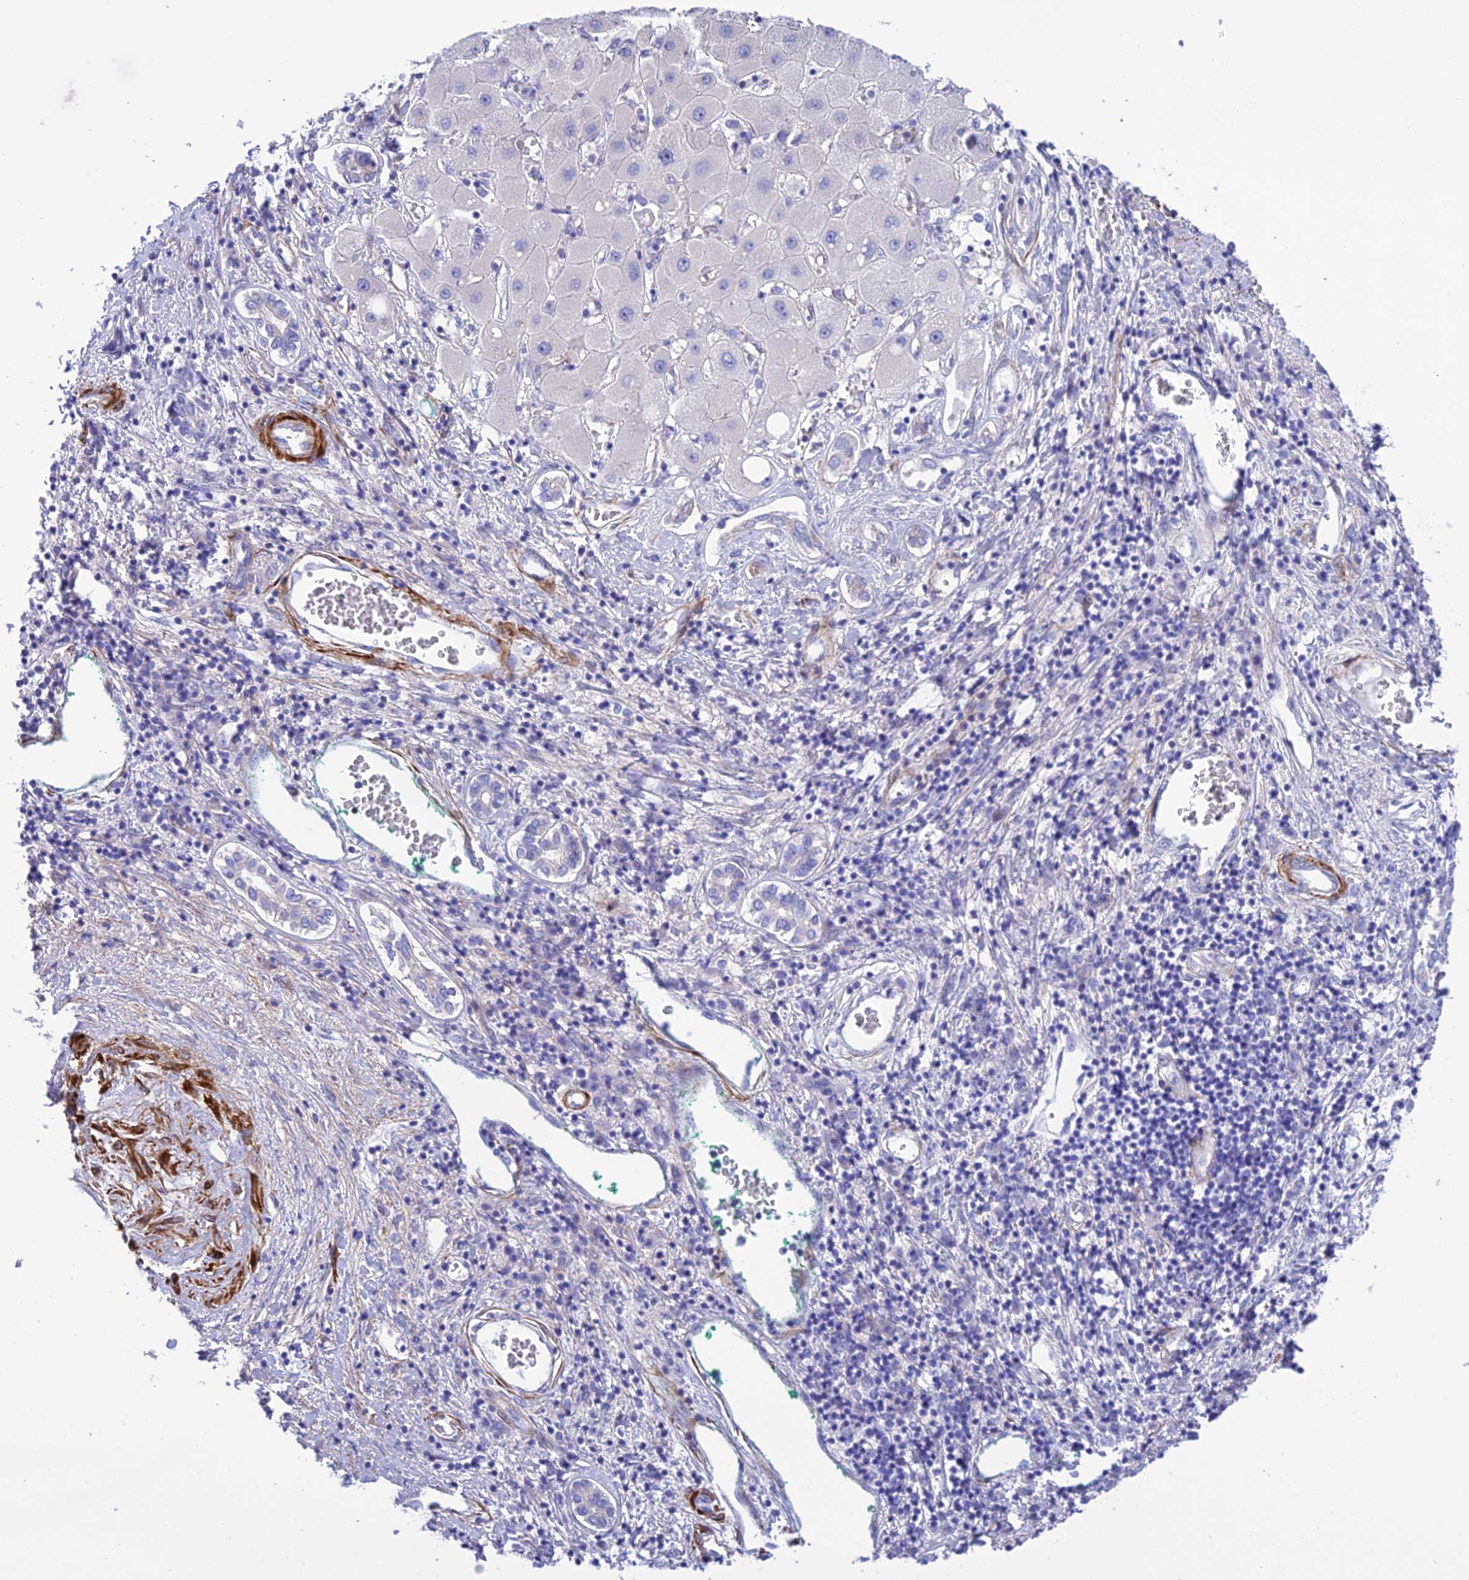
{"staining": {"intensity": "negative", "quantity": "none", "location": "none"}, "tissue": "liver cancer", "cell_type": "Tumor cells", "image_type": "cancer", "snomed": [{"axis": "morphology", "description": "Carcinoma, Hepatocellular, NOS"}, {"axis": "topography", "description": "Liver"}], "caption": "Hepatocellular carcinoma (liver) stained for a protein using immunohistochemistry (IHC) shows no expression tumor cells.", "gene": "FRA10AC1", "patient": {"sex": "male", "age": 65}}